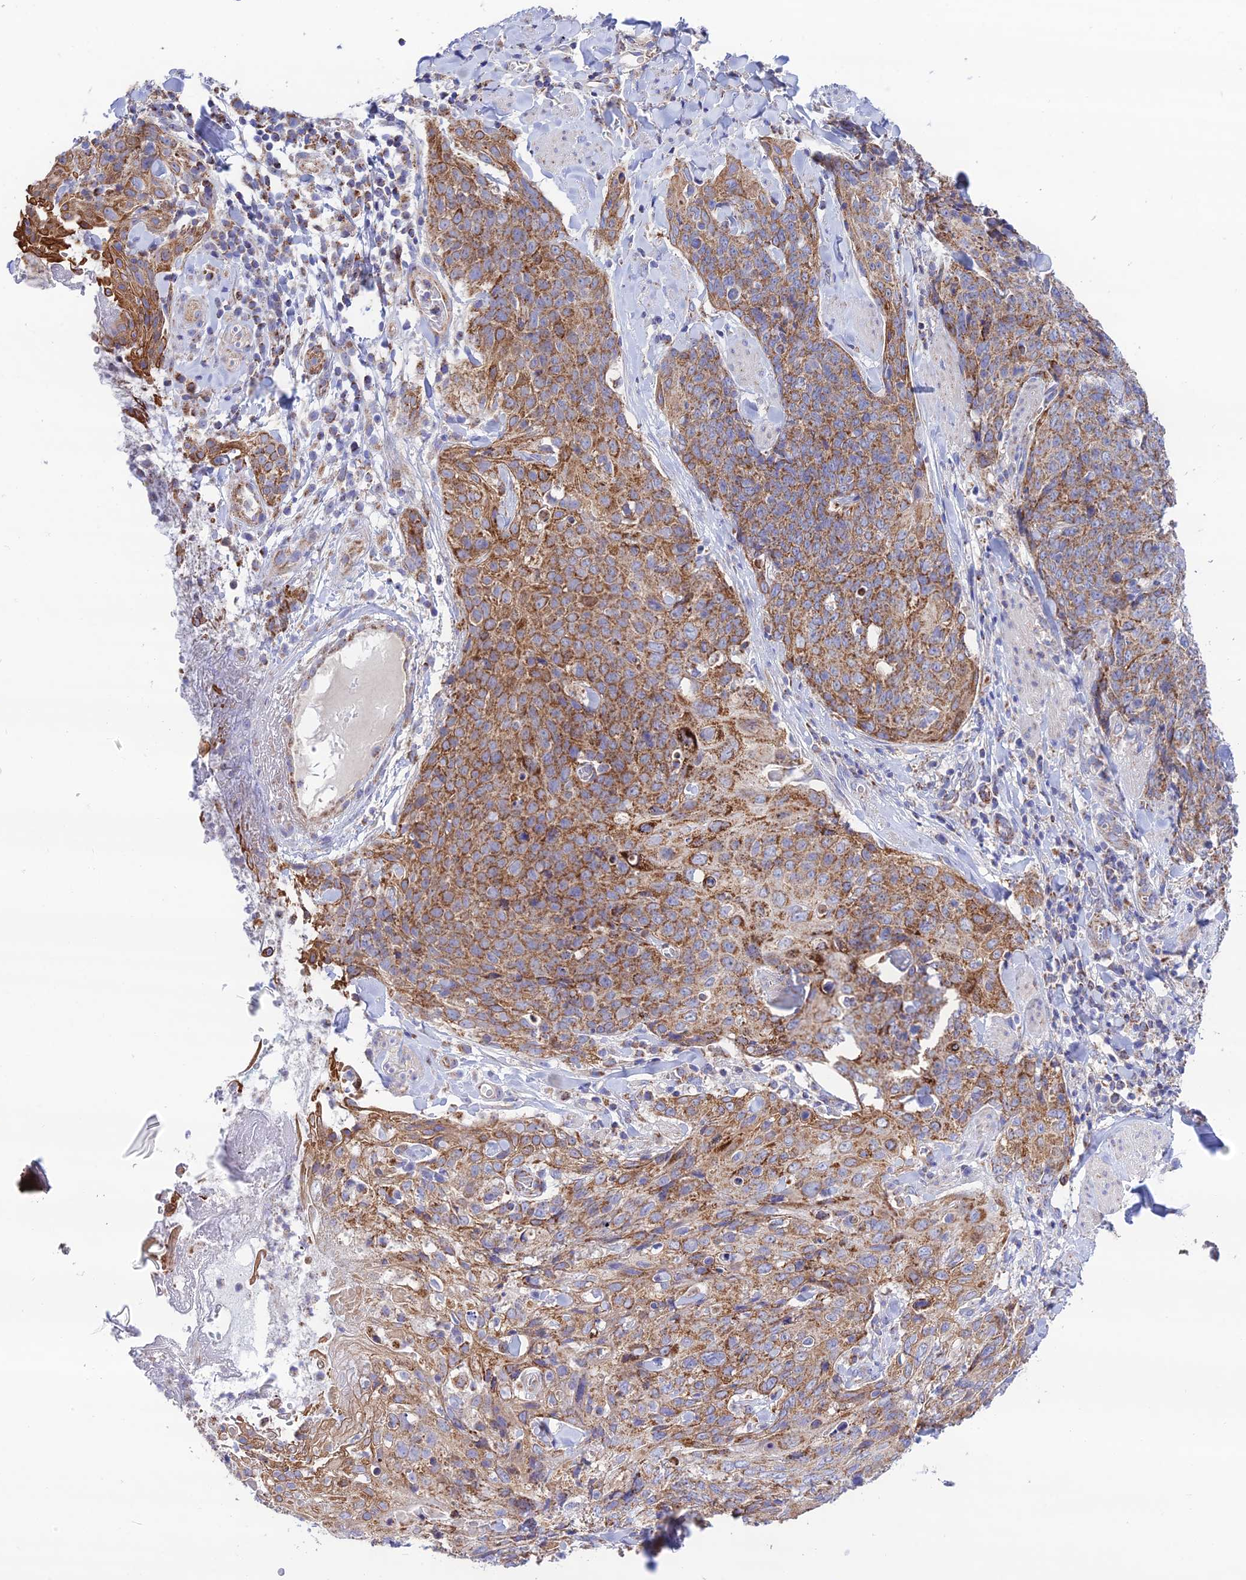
{"staining": {"intensity": "moderate", "quantity": ">75%", "location": "cytoplasmic/membranous"}, "tissue": "skin cancer", "cell_type": "Tumor cells", "image_type": "cancer", "snomed": [{"axis": "morphology", "description": "Squamous cell carcinoma, NOS"}, {"axis": "topography", "description": "Skin"}, {"axis": "topography", "description": "Vulva"}], "caption": "Skin cancer (squamous cell carcinoma) was stained to show a protein in brown. There is medium levels of moderate cytoplasmic/membranous positivity in about >75% of tumor cells.", "gene": "HSDL2", "patient": {"sex": "female", "age": 85}}